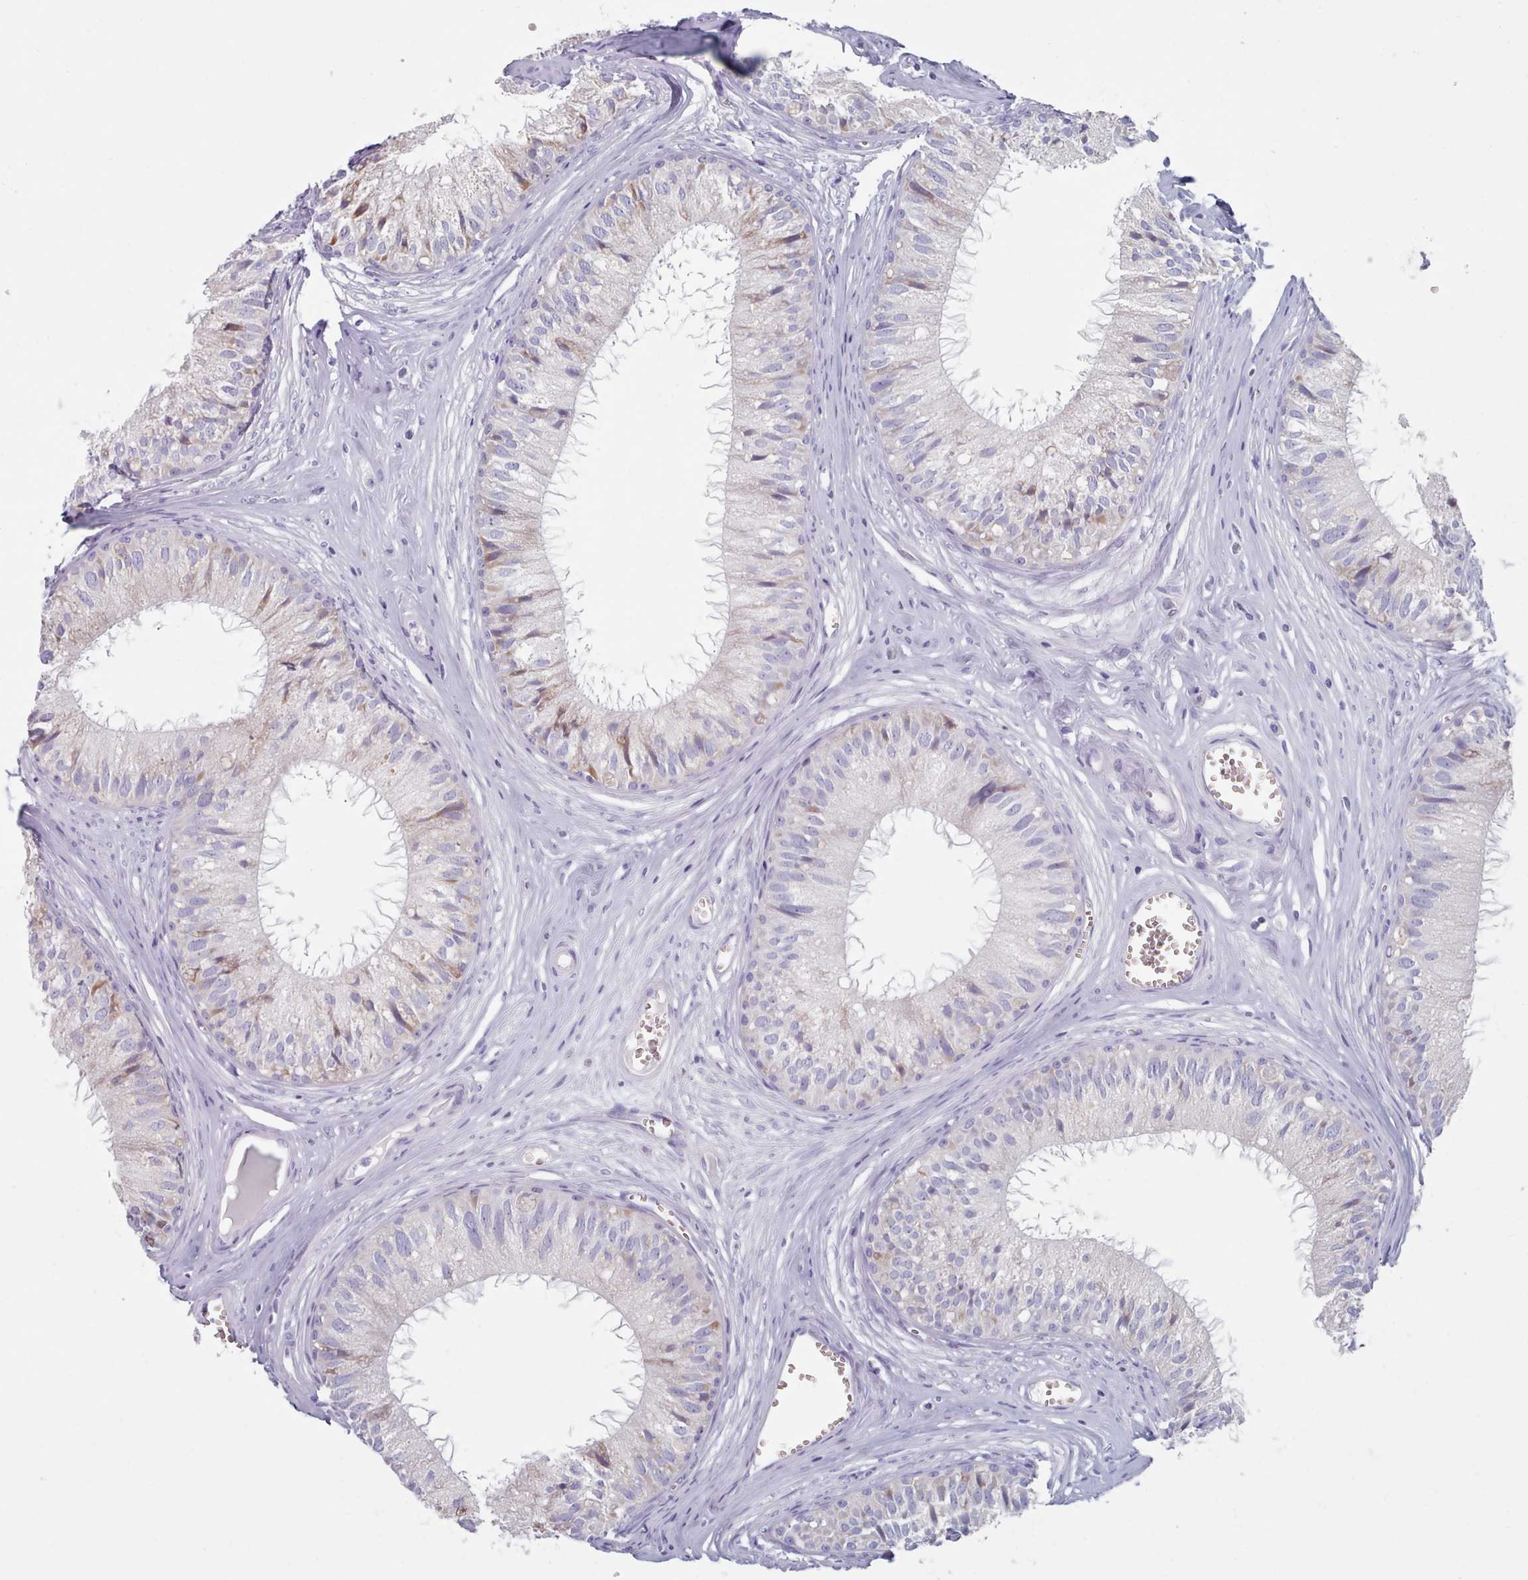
{"staining": {"intensity": "weak", "quantity": "<25%", "location": "cytoplasmic/membranous"}, "tissue": "epididymis", "cell_type": "Glandular cells", "image_type": "normal", "snomed": [{"axis": "morphology", "description": "Normal tissue, NOS"}, {"axis": "topography", "description": "Epididymis"}], "caption": "Immunohistochemical staining of normal epididymis shows no significant expression in glandular cells.", "gene": "HAO1", "patient": {"sex": "male", "age": 36}}